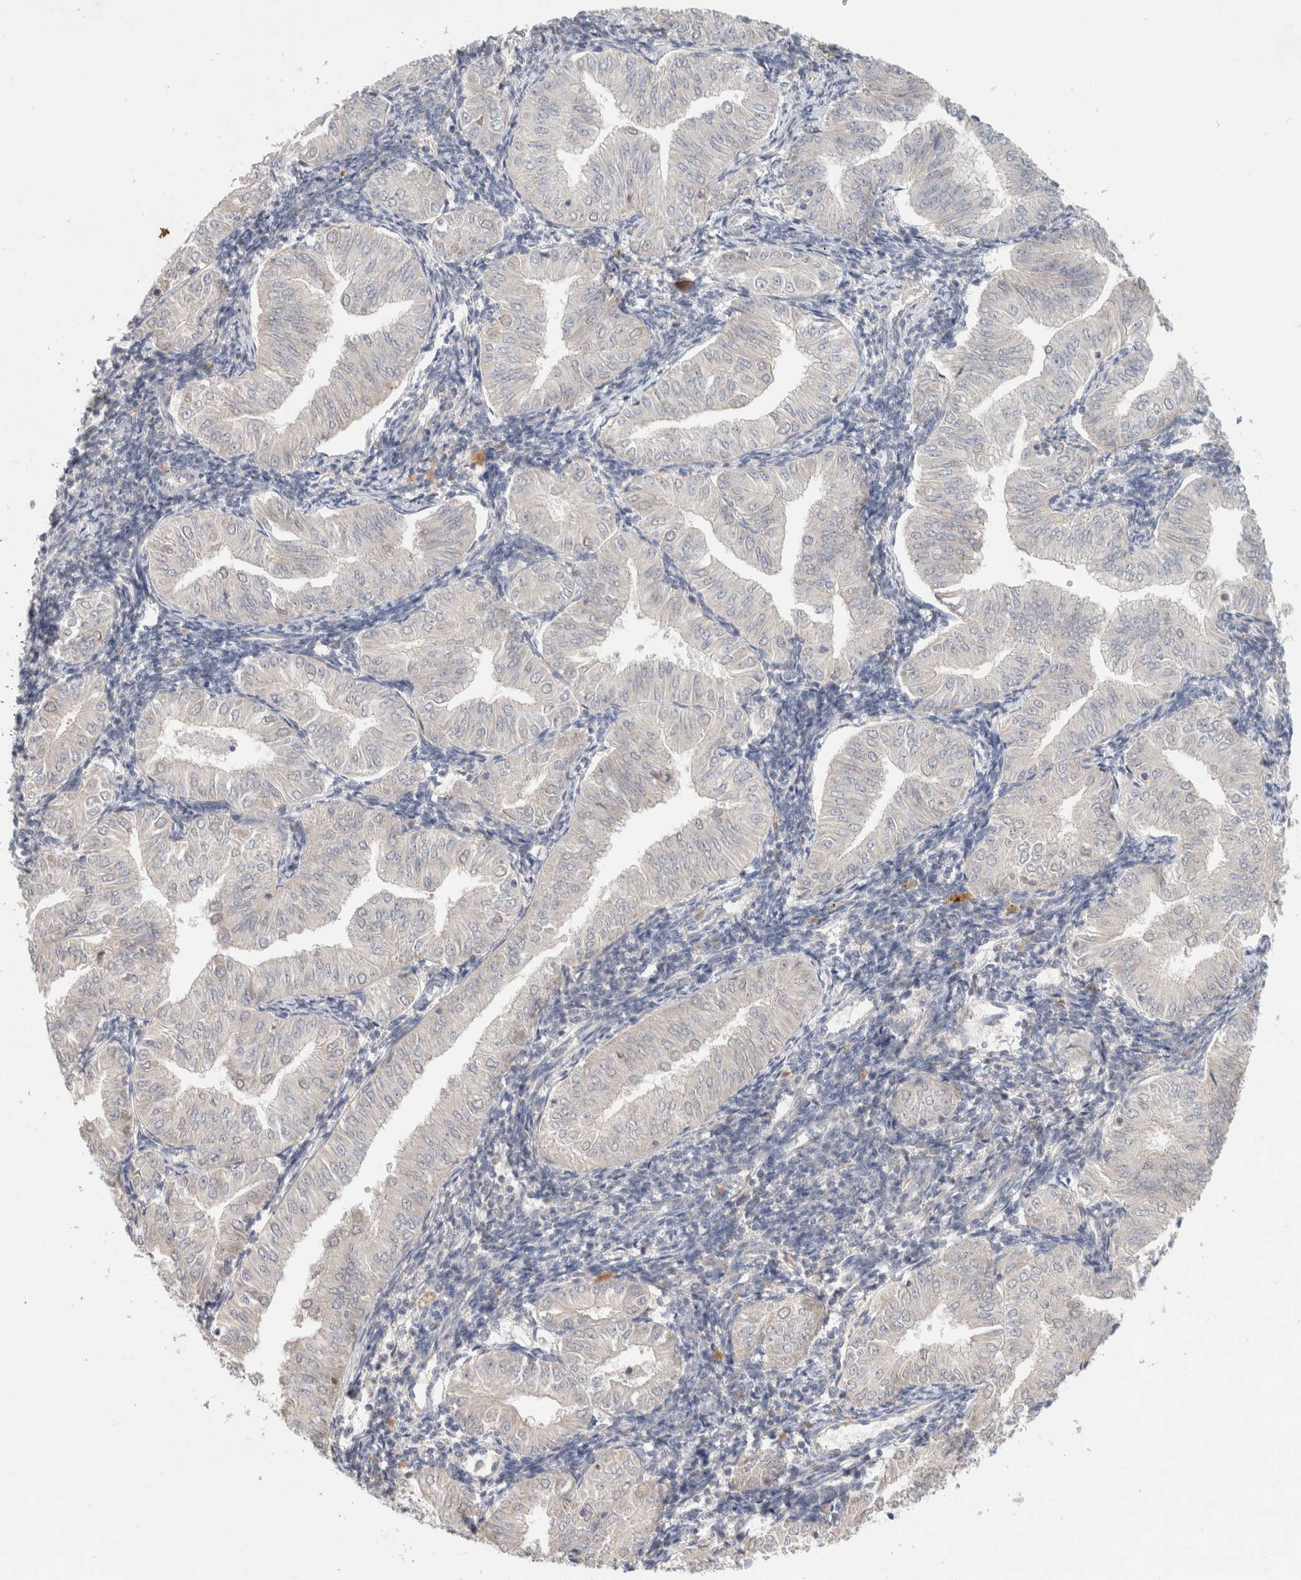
{"staining": {"intensity": "negative", "quantity": "none", "location": "none"}, "tissue": "endometrial cancer", "cell_type": "Tumor cells", "image_type": "cancer", "snomed": [{"axis": "morphology", "description": "Normal tissue, NOS"}, {"axis": "morphology", "description": "Adenocarcinoma, NOS"}, {"axis": "topography", "description": "Endometrium"}], "caption": "Immunohistochemistry image of neoplastic tissue: endometrial adenocarcinoma stained with DAB reveals no significant protein staining in tumor cells.", "gene": "SYDE2", "patient": {"sex": "female", "age": 53}}